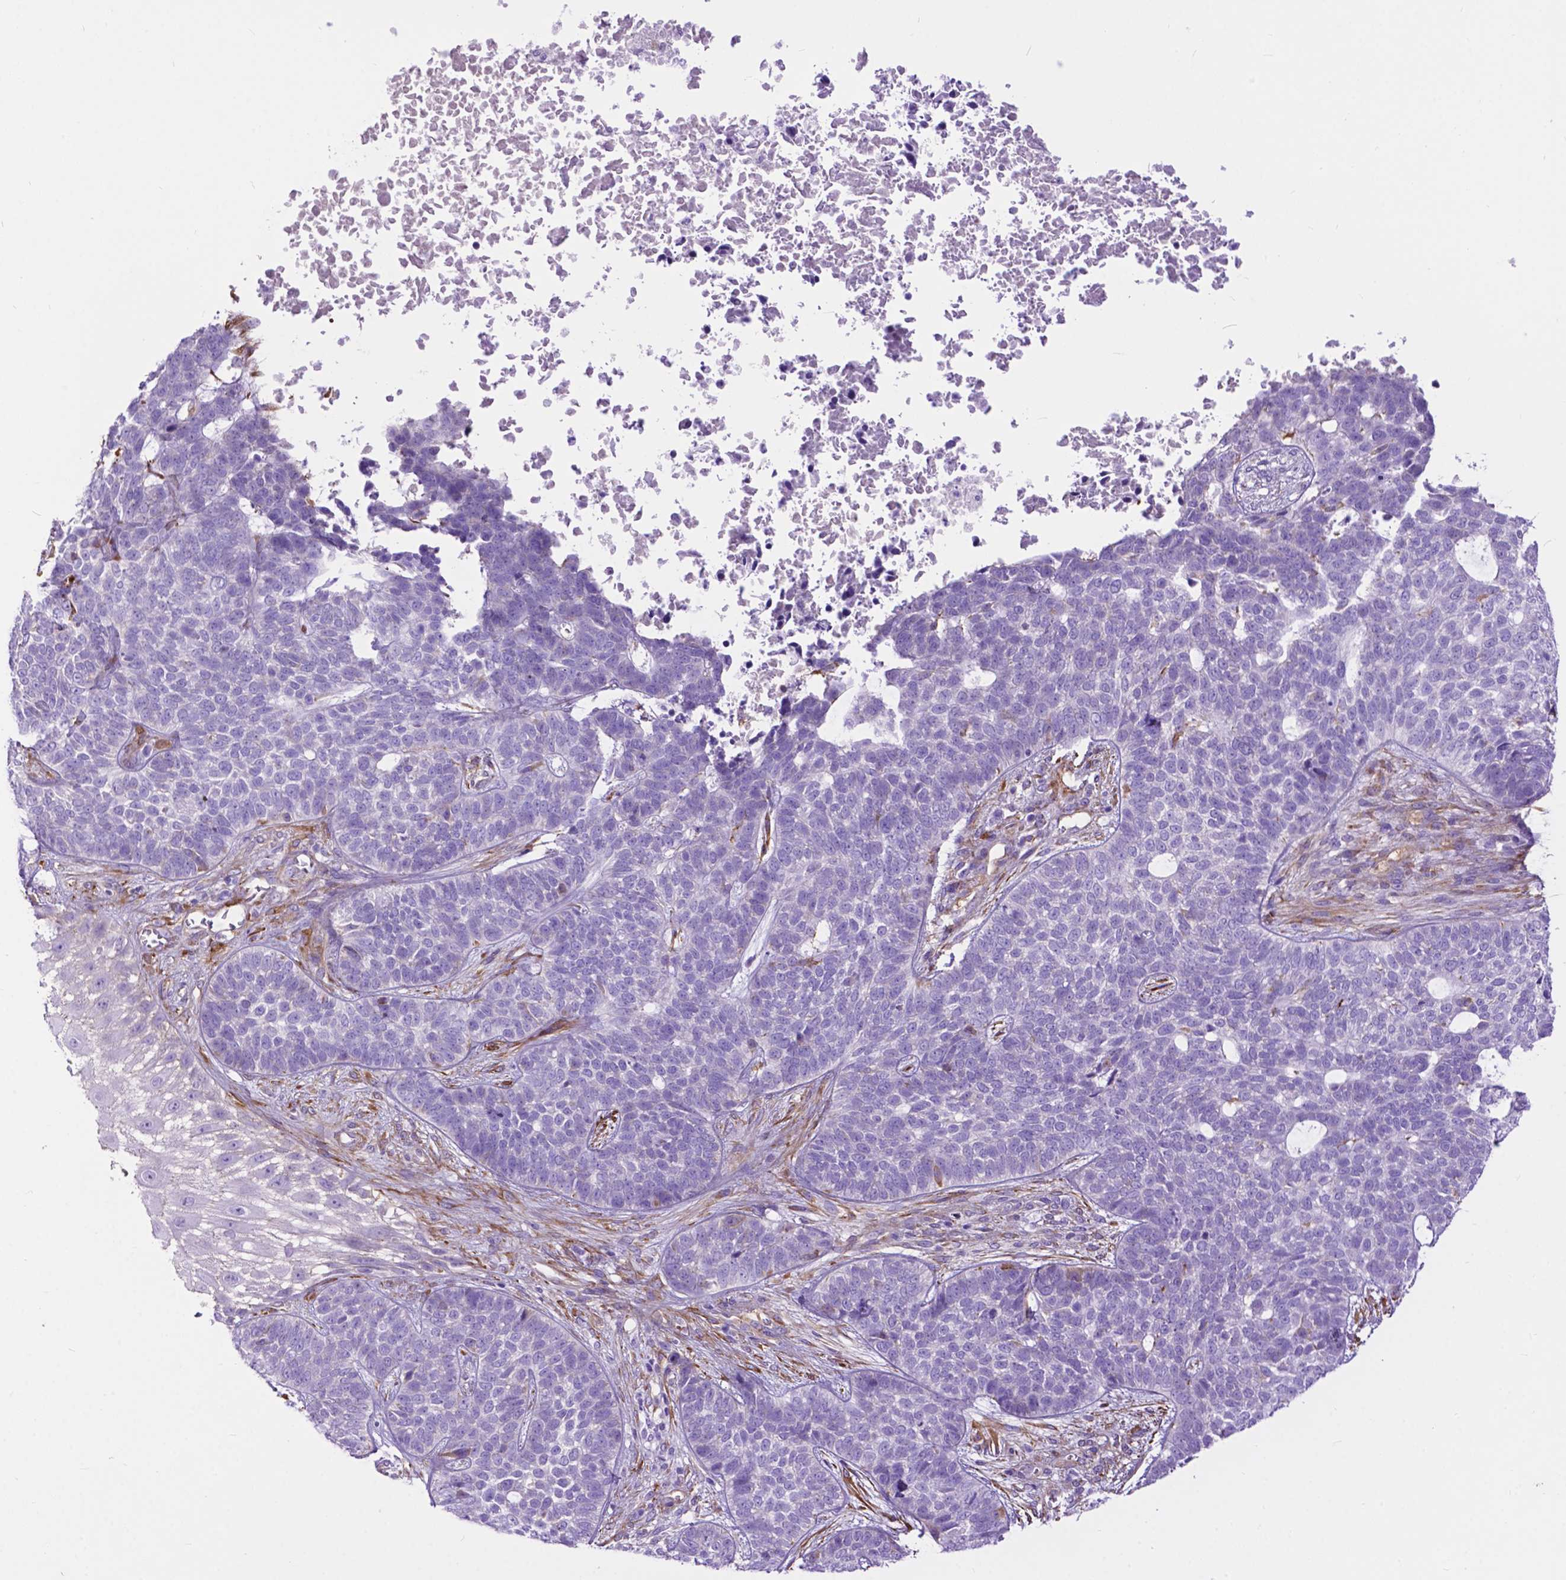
{"staining": {"intensity": "negative", "quantity": "none", "location": "none"}, "tissue": "skin cancer", "cell_type": "Tumor cells", "image_type": "cancer", "snomed": [{"axis": "morphology", "description": "Basal cell carcinoma"}, {"axis": "topography", "description": "Skin"}], "caption": "High magnification brightfield microscopy of skin cancer (basal cell carcinoma) stained with DAB (brown) and counterstained with hematoxylin (blue): tumor cells show no significant staining. Nuclei are stained in blue.", "gene": "PCDHA12", "patient": {"sex": "female", "age": 69}}